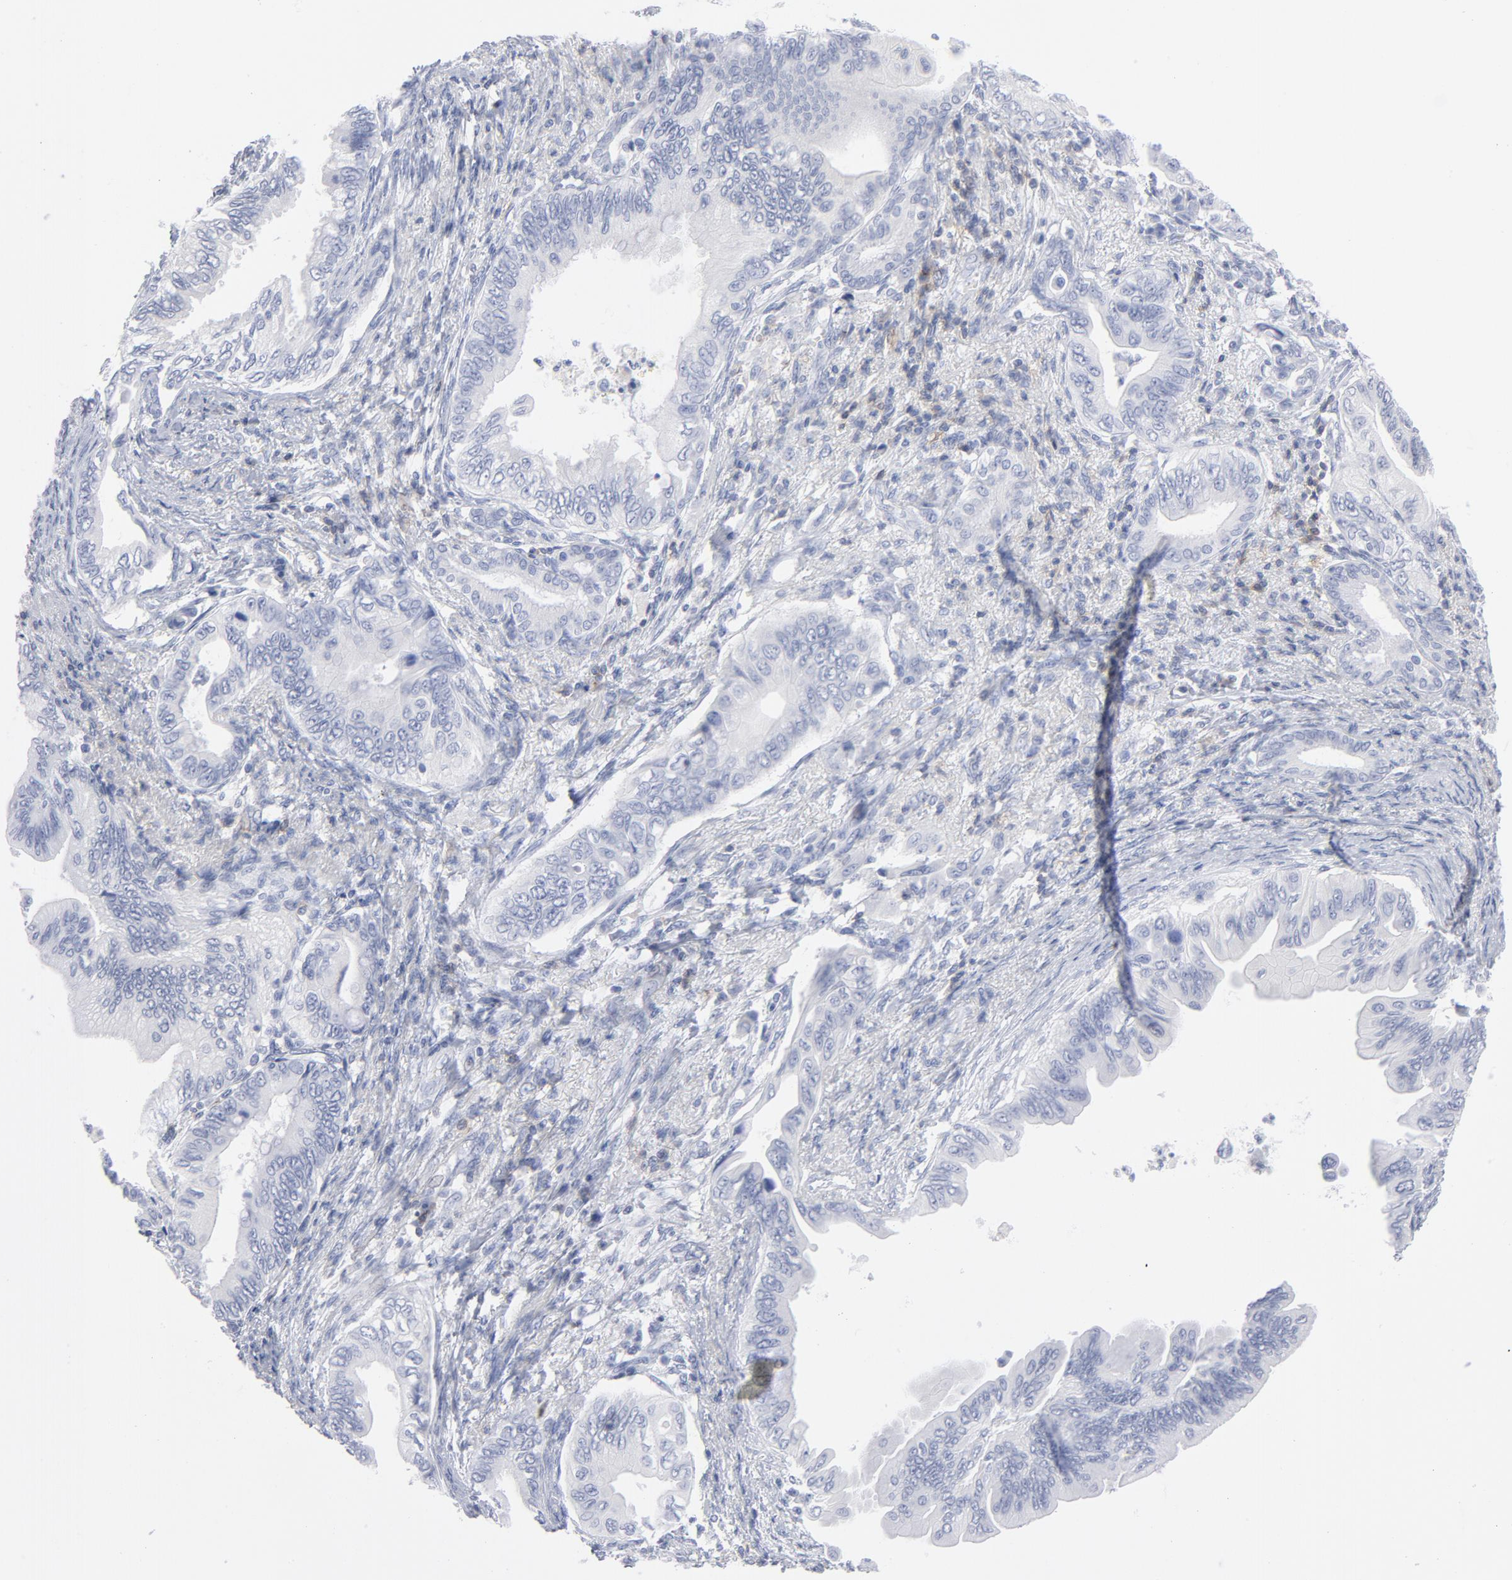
{"staining": {"intensity": "negative", "quantity": "none", "location": "none"}, "tissue": "pancreatic cancer", "cell_type": "Tumor cells", "image_type": "cancer", "snomed": [{"axis": "morphology", "description": "Adenocarcinoma, NOS"}, {"axis": "topography", "description": "Pancreas"}], "caption": "Adenocarcinoma (pancreatic) was stained to show a protein in brown. There is no significant positivity in tumor cells.", "gene": "P2RY8", "patient": {"sex": "female", "age": 66}}